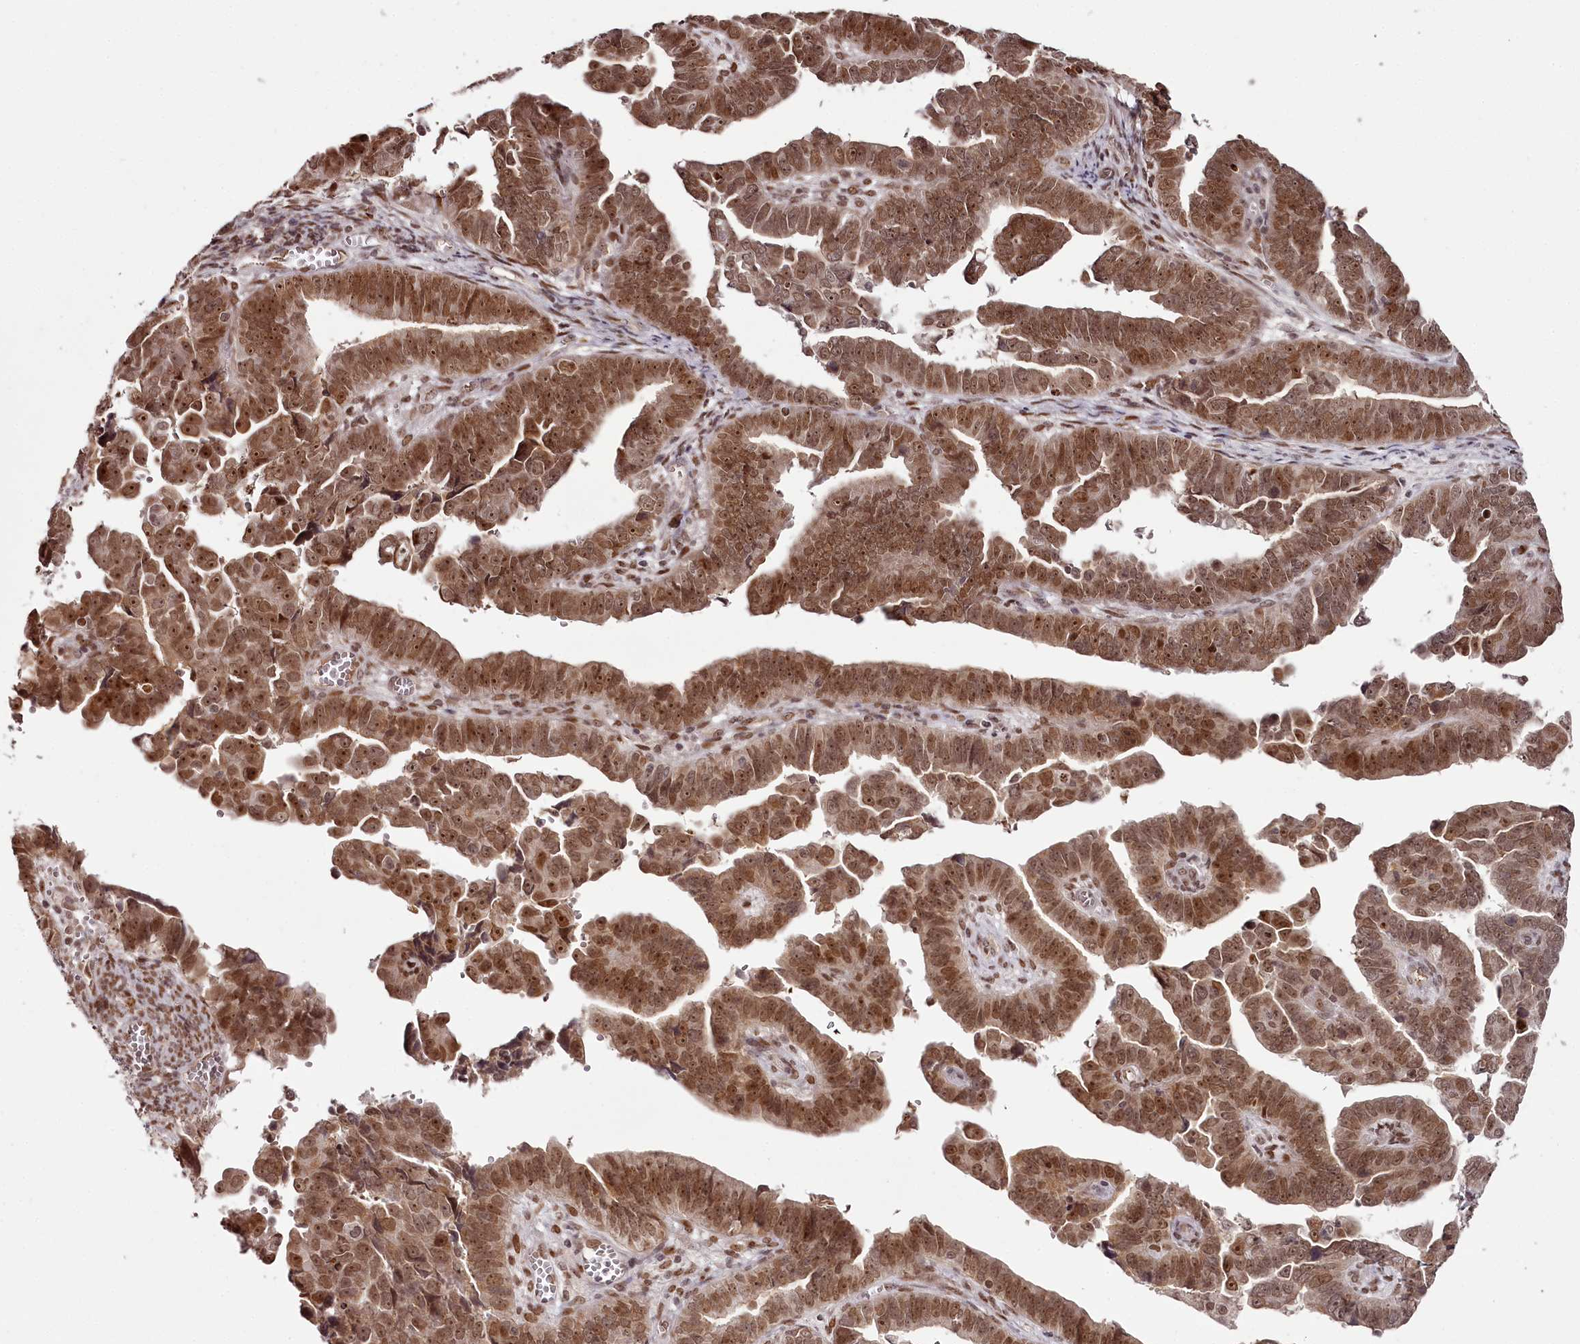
{"staining": {"intensity": "moderate", "quantity": ">75%", "location": "cytoplasmic/membranous,nuclear"}, "tissue": "endometrial cancer", "cell_type": "Tumor cells", "image_type": "cancer", "snomed": [{"axis": "morphology", "description": "Adenocarcinoma, NOS"}, {"axis": "topography", "description": "Endometrium"}], "caption": "Protein positivity by IHC displays moderate cytoplasmic/membranous and nuclear staining in approximately >75% of tumor cells in endometrial cancer (adenocarcinoma).", "gene": "THYN1", "patient": {"sex": "female", "age": 75}}